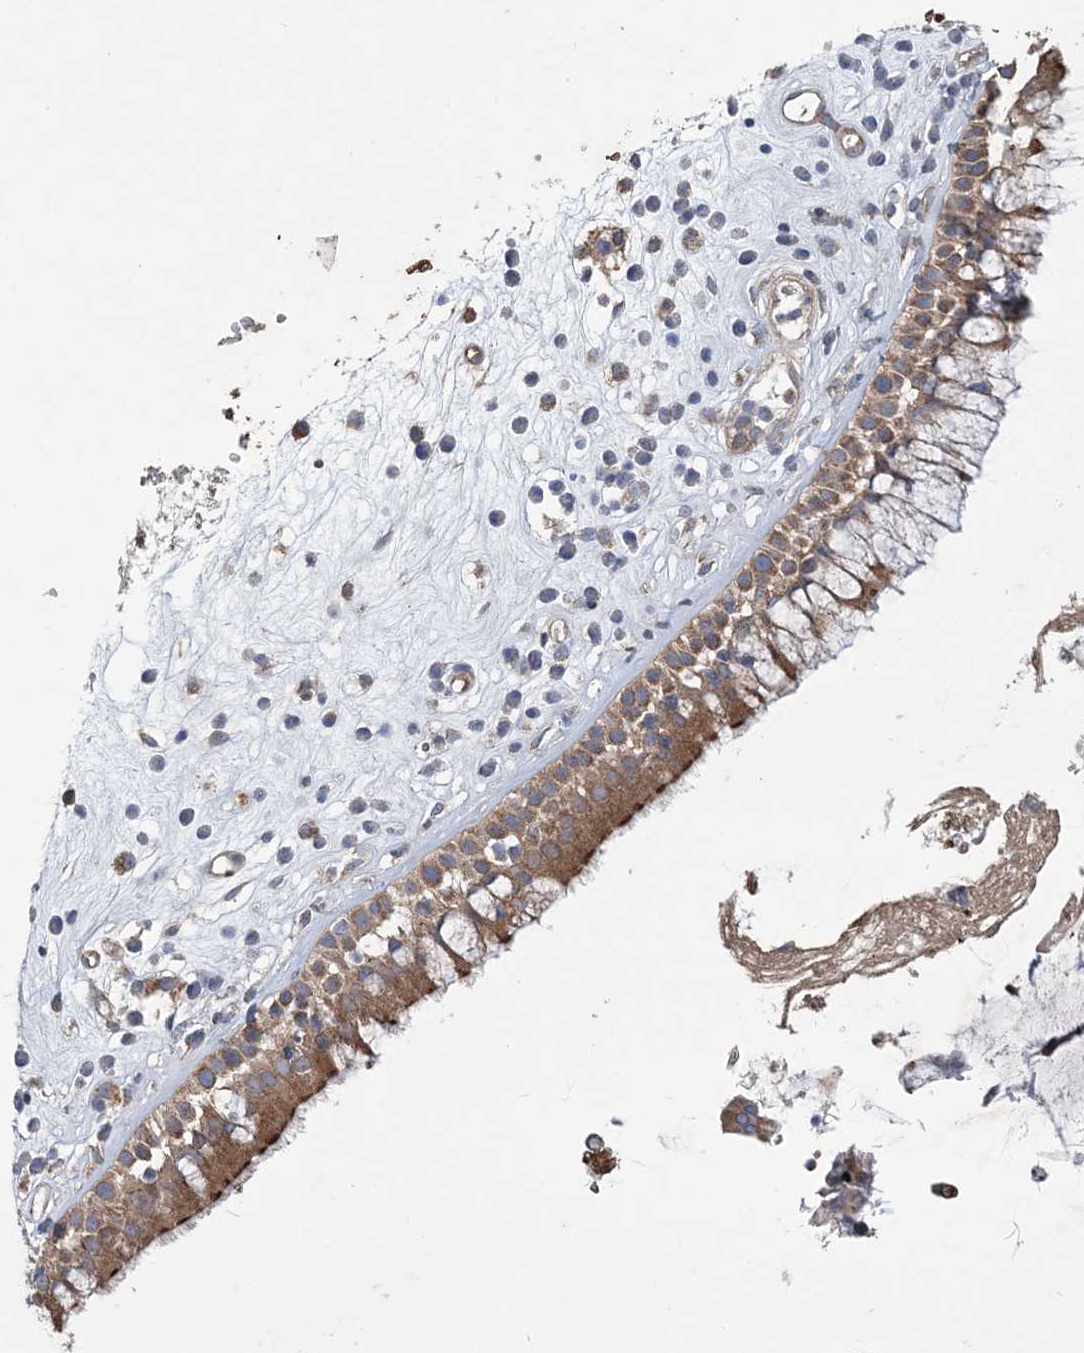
{"staining": {"intensity": "moderate", "quantity": ">75%", "location": "cytoplasmic/membranous"}, "tissue": "nasopharynx", "cell_type": "Respiratory epithelial cells", "image_type": "normal", "snomed": [{"axis": "morphology", "description": "Normal tissue, NOS"}, {"axis": "morphology", "description": "Inflammation, NOS"}, {"axis": "topography", "description": "Nasopharynx"}], "caption": "Immunohistochemical staining of benign human nasopharynx reveals medium levels of moderate cytoplasmic/membranous expression in about >75% of respiratory epithelial cells. Immunohistochemistry (ihc) stains the protein in brown and the nuclei are stained blue.", "gene": "MTRF1L", "patient": {"sex": "male", "age": 29}}